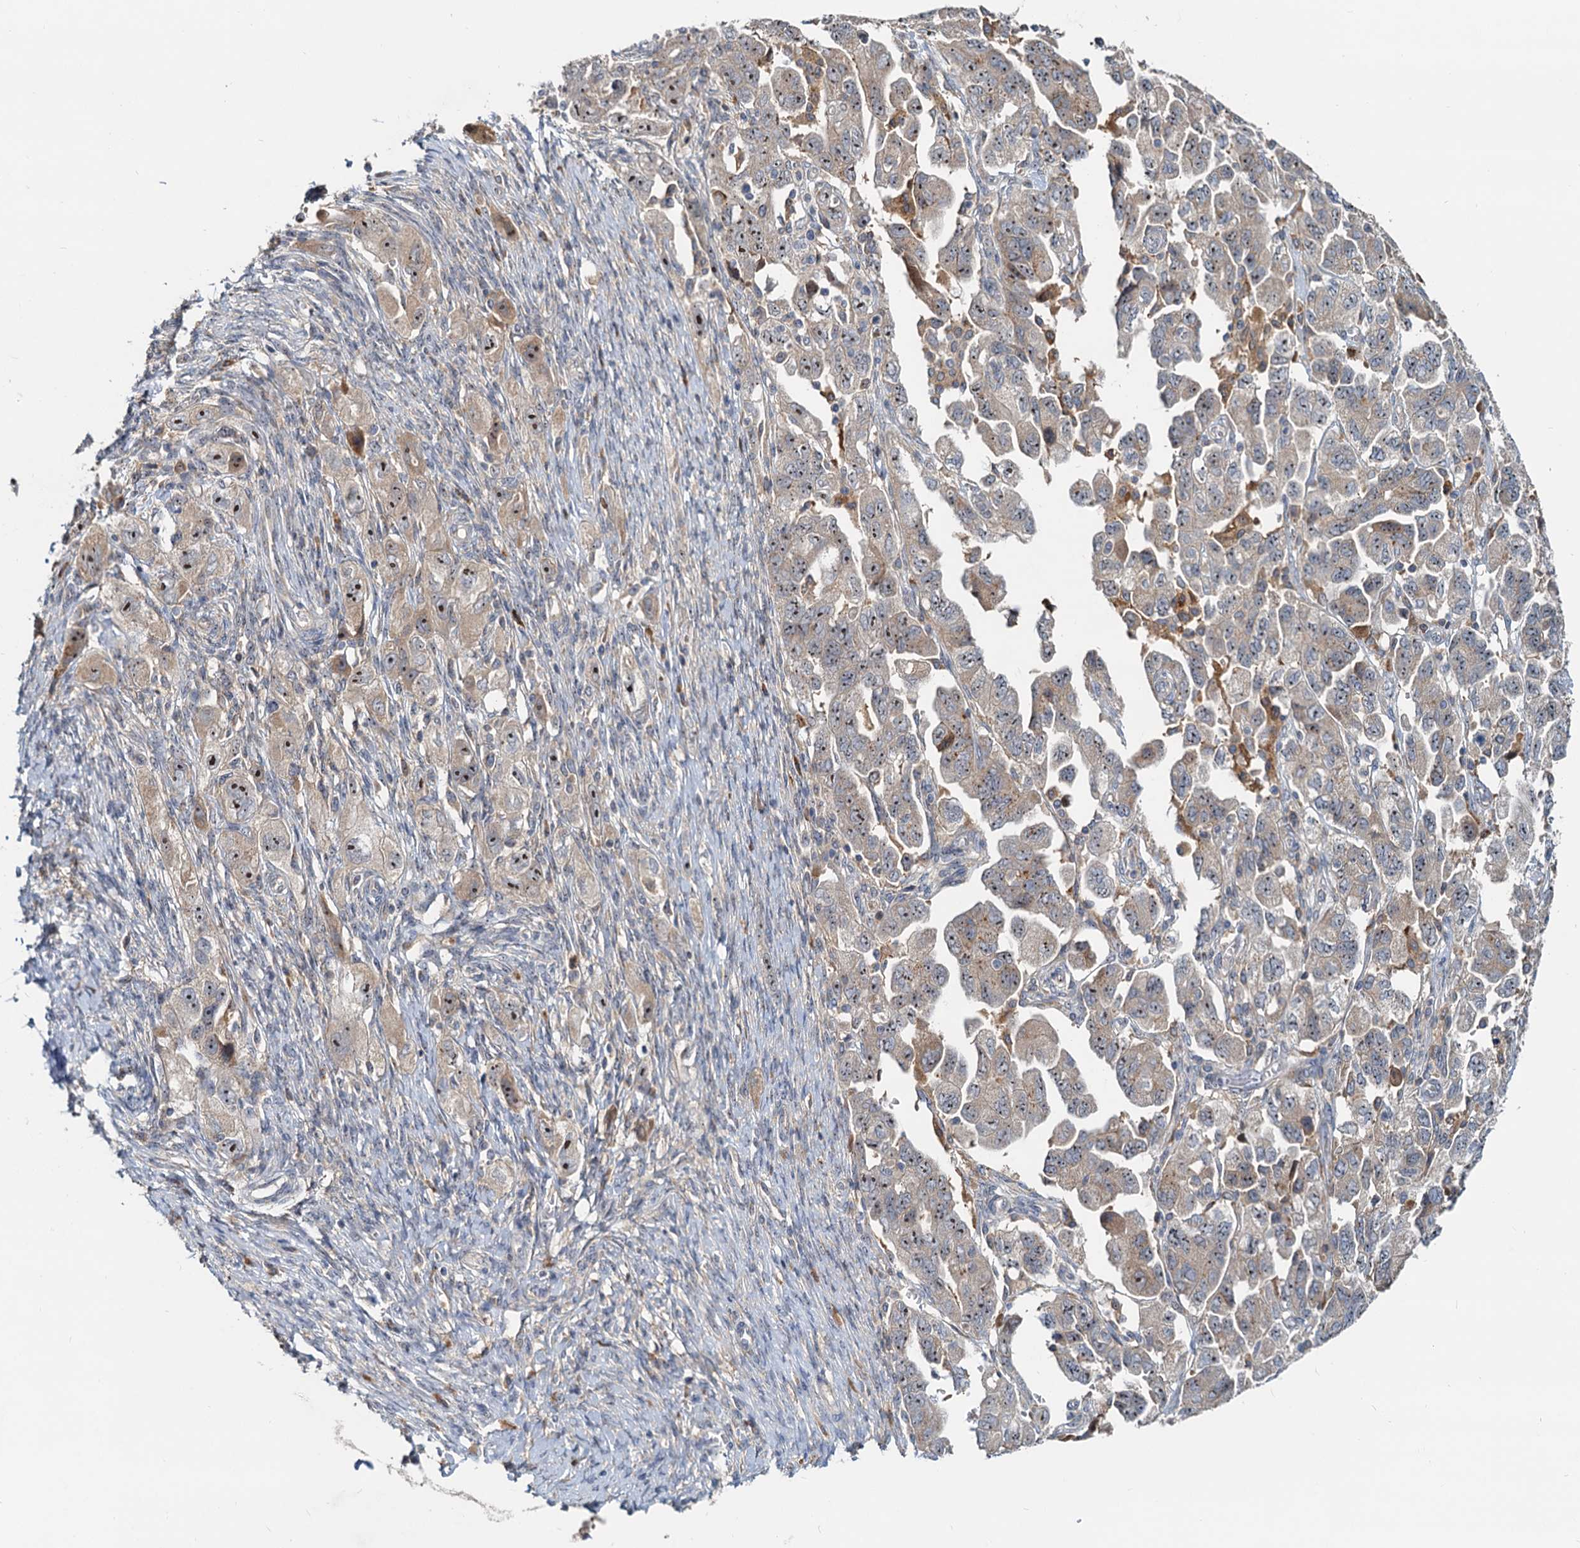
{"staining": {"intensity": "moderate", "quantity": "<25%", "location": "nuclear"}, "tissue": "ovarian cancer", "cell_type": "Tumor cells", "image_type": "cancer", "snomed": [{"axis": "morphology", "description": "Carcinoma, NOS"}, {"axis": "morphology", "description": "Cystadenocarcinoma, serous, NOS"}, {"axis": "topography", "description": "Ovary"}], "caption": "High-power microscopy captured an IHC micrograph of ovarian serous cystadenocarcinoma, revealing moderate nuclear positivity in about <25% of tumor cells. The protein of interest is stained brown, and the nuclei are stained in blue (DAB IHC with brightfield microscopy, high magnification).", "gene": "RGS7BP", "patient": {"sex": "female", "age": 69}}